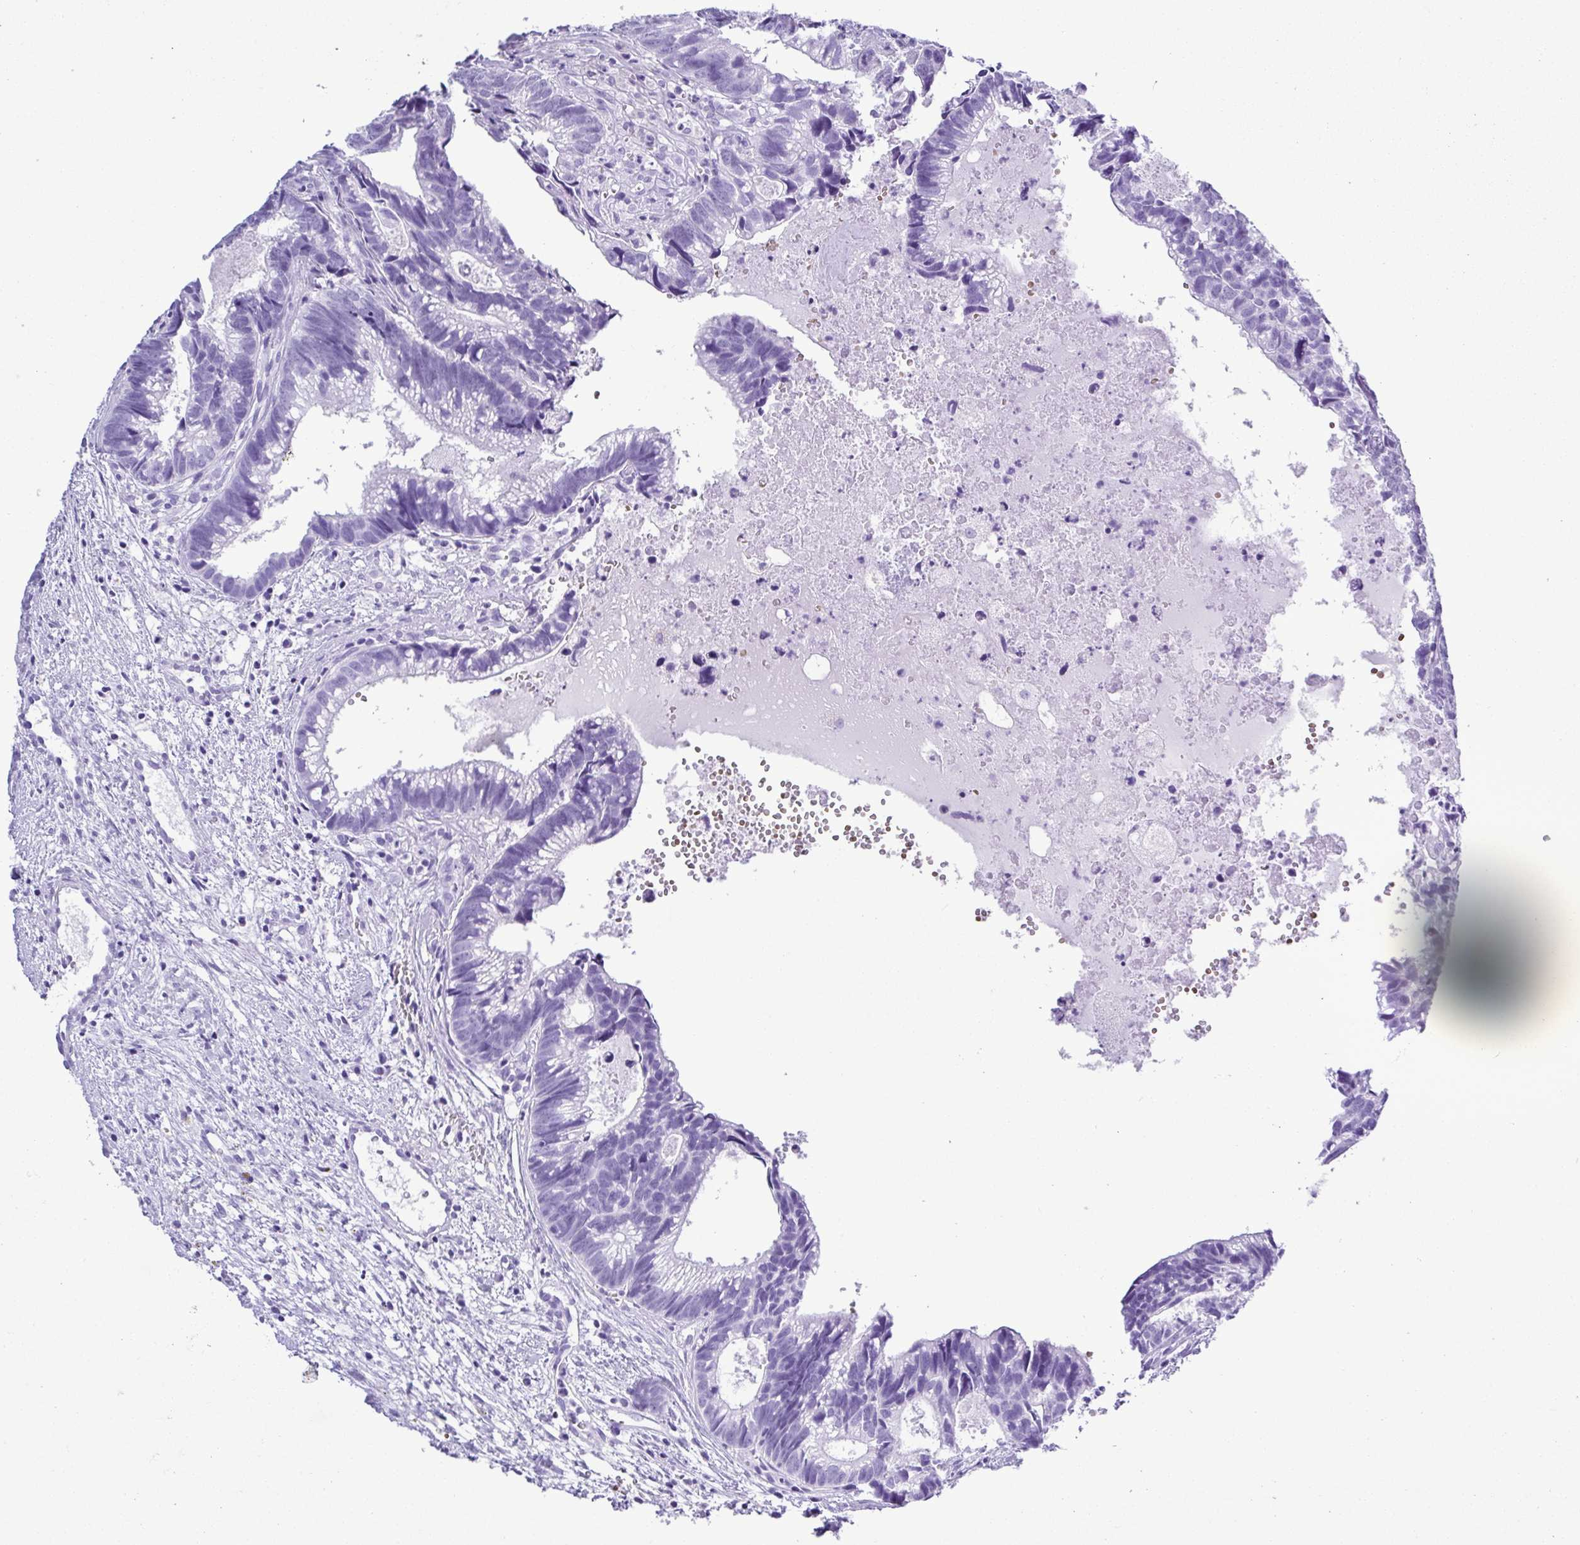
{"staining": {"intensity": "negative", "quantity": "none", "location": "none"}, "tissue": "head and neck cancer", "cell_type": "Tumor cells", "image_type": "cancer", "snomed": [{"axis": "morphology", "description": "Adenocarcinoma, NOS"}, {"axis": "topography", "description": "Head-Neck"}], "caption": "The histopathology image shows no staining of tumor cells in head and neck cancer.", "gene": "SYT1", "patient": {"sex": "male", "age": 62}}